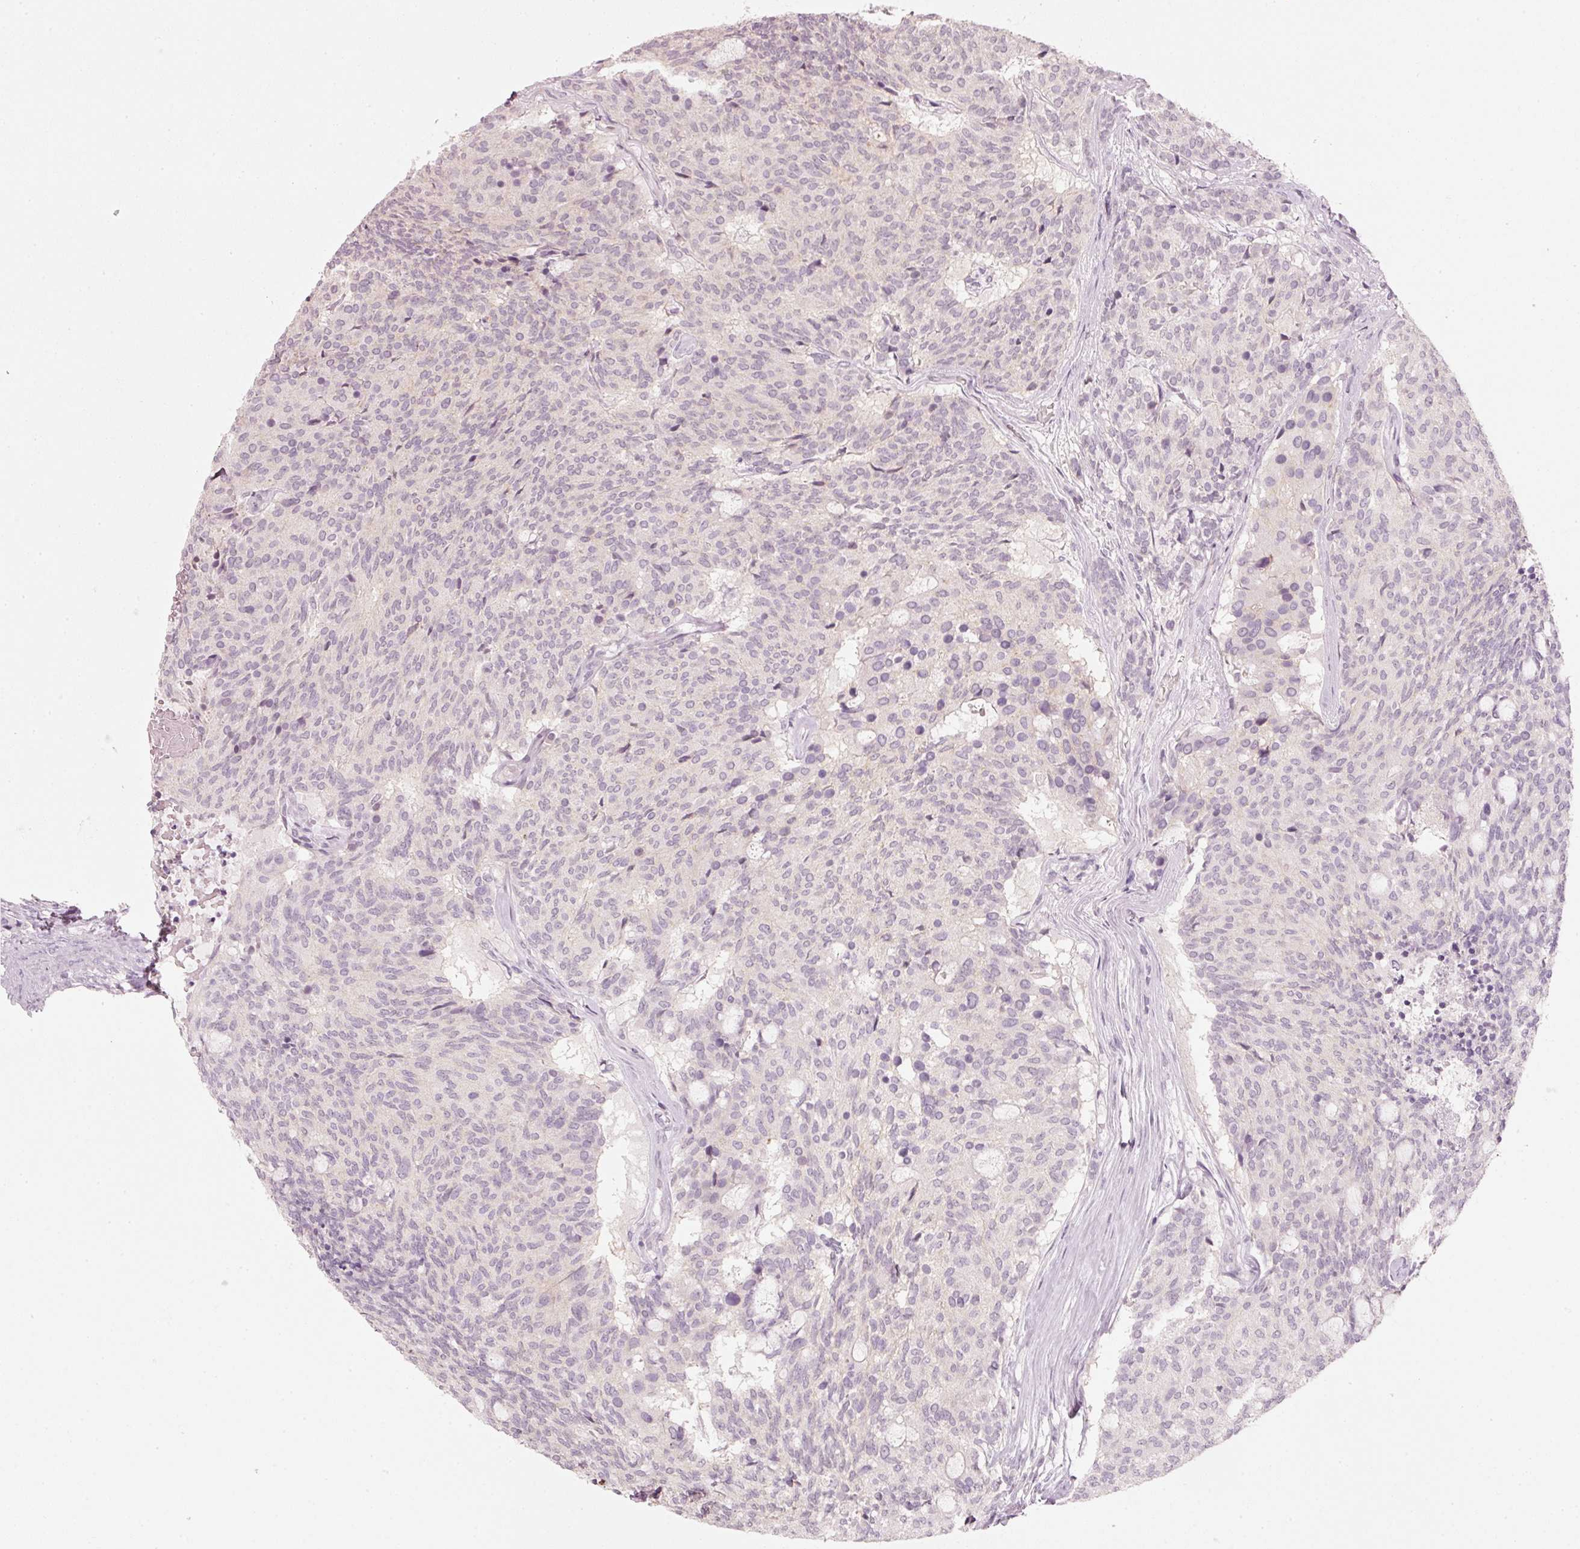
{"staining": {"intensity": "negative", "quantity": "none", "location": "none"}, "tissue": "carcinoid", "cell_type": "Tumor cells", "image_type": "cancer", "snomed": [{"axis": "morphology", "description": "Carcinoid, malignant, NOS"}, {"axis": "topography", "description": "Pancreas"}], "caption": "Photomicrograph shows no protein positivity in tumor cells of carcinoid tissue. (Immunohistochemistry, brightfield microscopy, high magnification).", "gene": "STEAP1", "patient": {"sex": "female", "age": 54}}